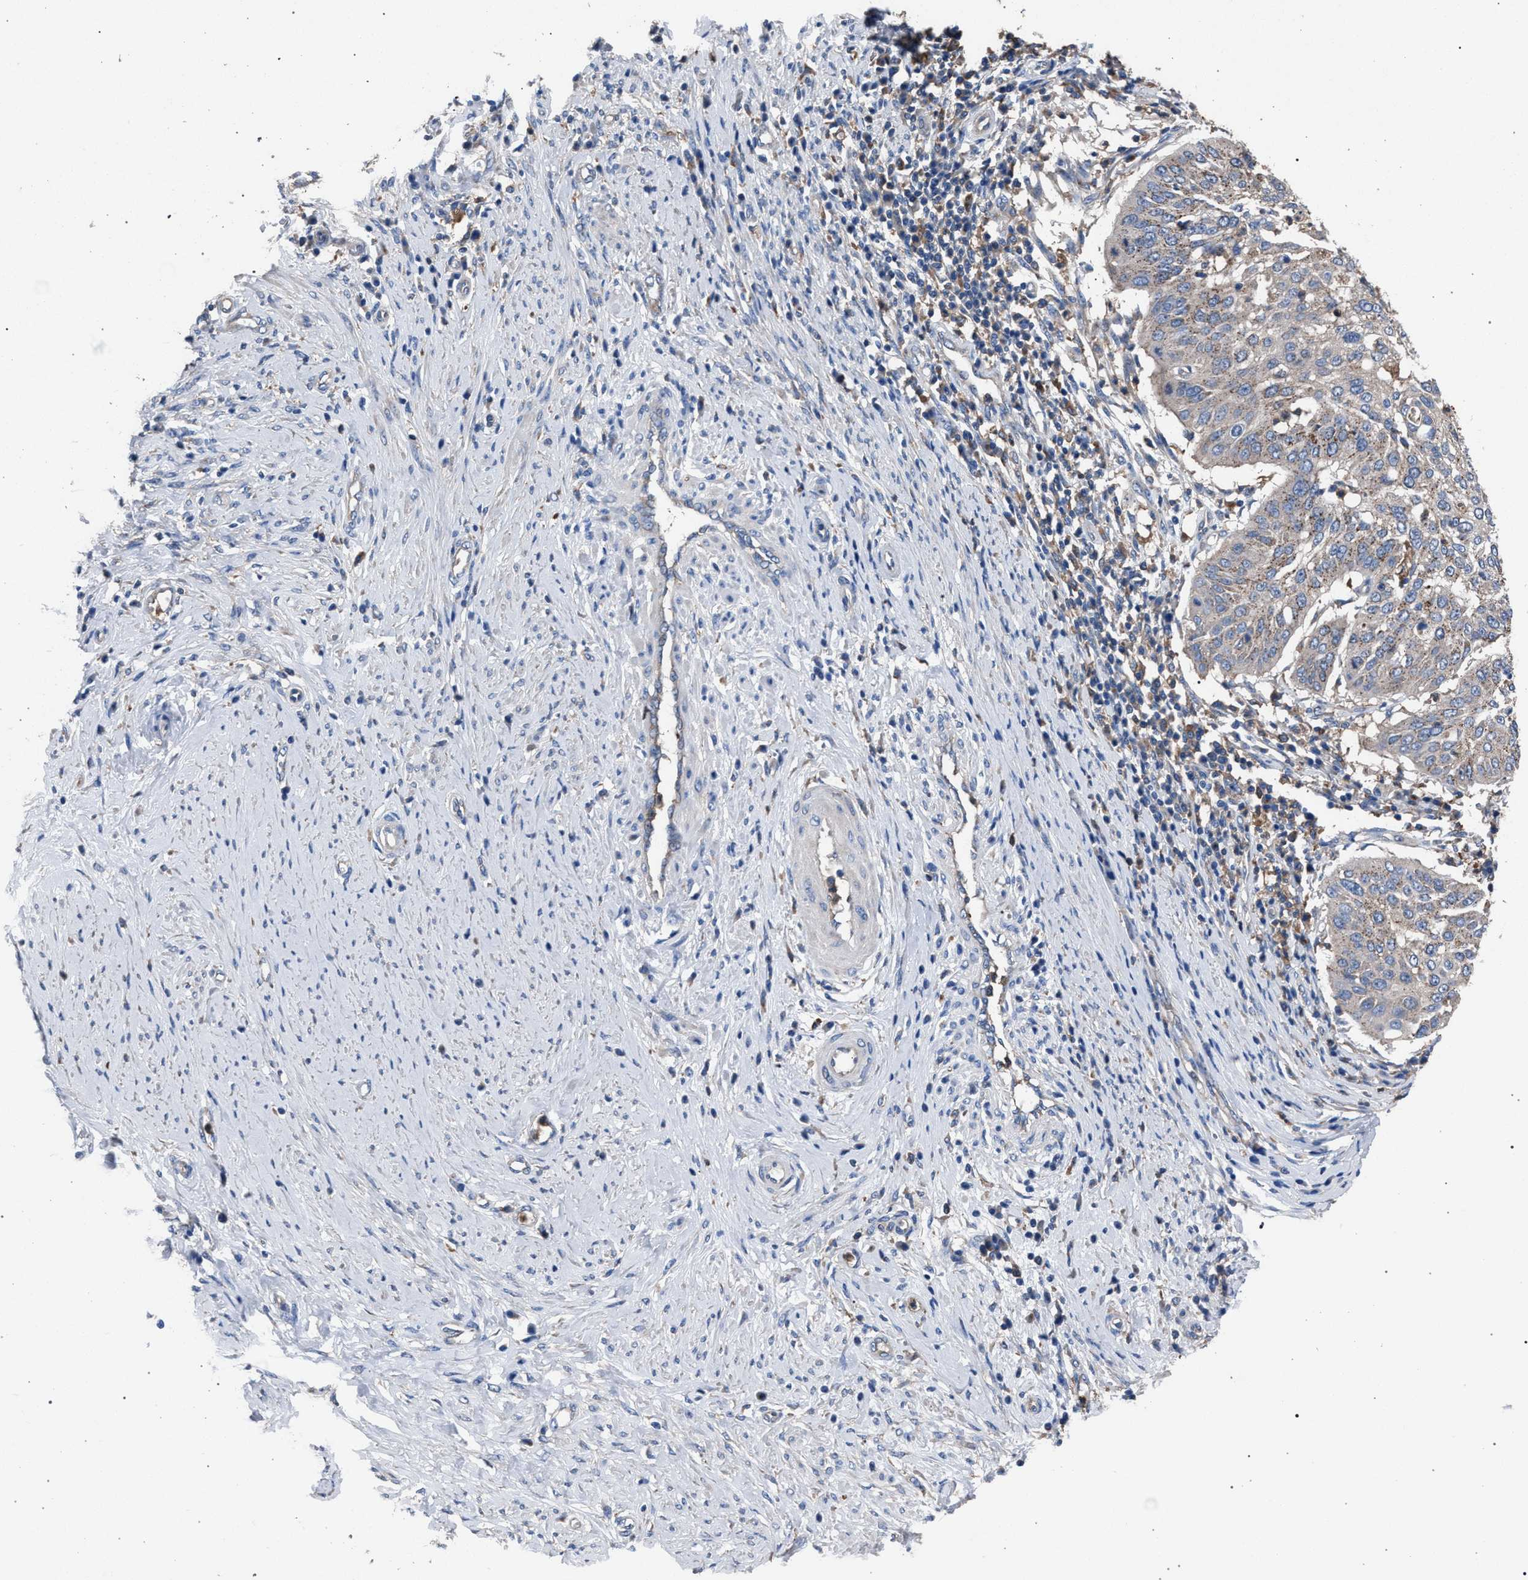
{"staining": {"intensity": "weak", "quantity": "<25%", "location": "cytoplasmic/membranous"}, "tissue": "cervical cancer", "cell_type": "Tumor cells", "image_type": "cancer", "snomed": [{"axis": "morphology", "description": "Normal tissue, NOS"}, {"axis": "morphology", "description": "Squamous cell carcinoma, NOS"}, {"axis": "topography", "description": "Cervix"}], "caption": "High power microscopy micrograph of an immunohistochemistry histopathology image of cervical cancer (squamous cell carcinoma), revealing no significant positivity in tumor cells.", "gene": "ATP6V0A1", "patient": {"sex": "female", "age": 39}}